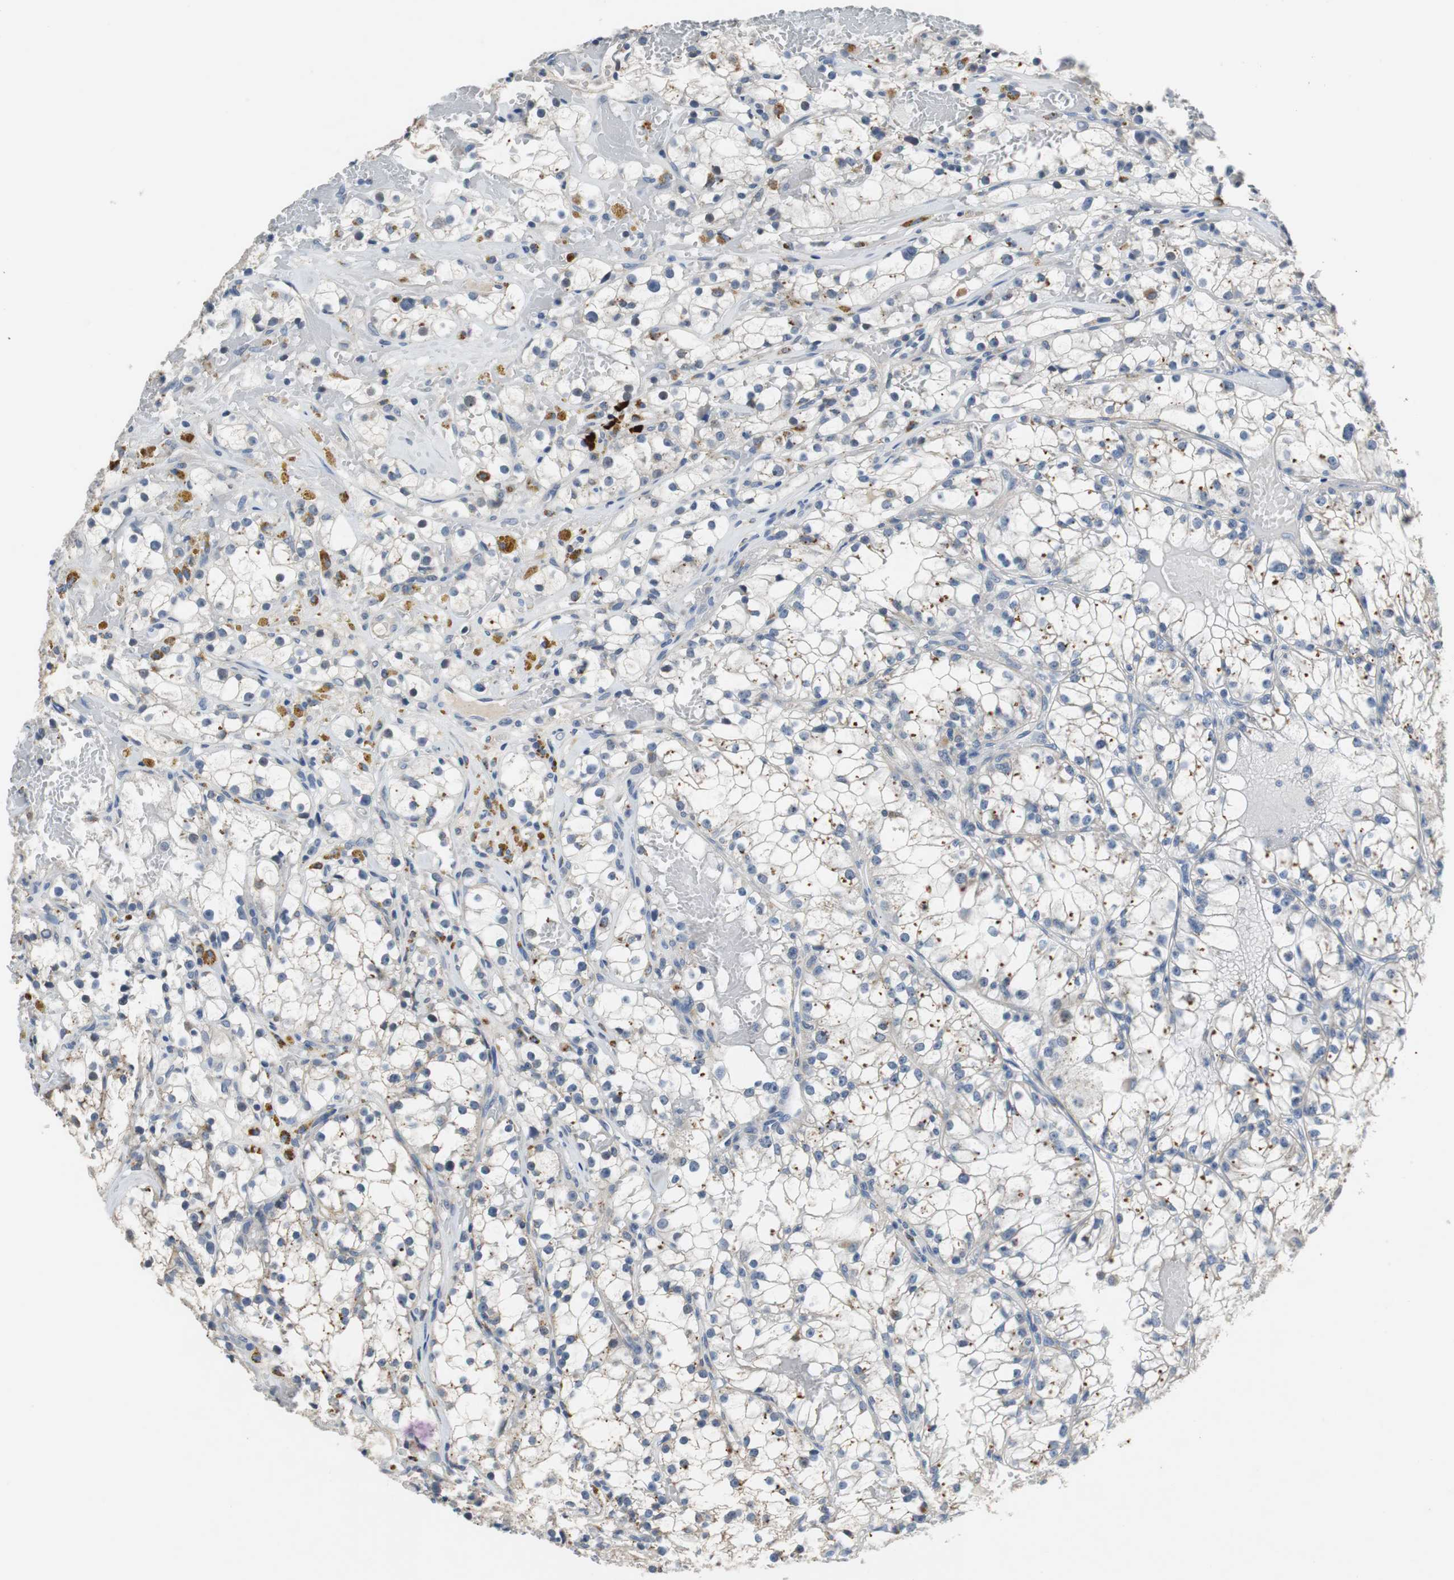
{"staining": {"intensity": "negative", "quantity": "none", "location": "none"}, "tissue": "renal cancer", "cell_type": "Tumor cells", "image_type": "cancer", "snomed": [{"axis": "morphology", "description": "Adenocarcinoma, NOS"}, {"axis": "topography", "description": "Kidney"}], "caption": "Human renal cancer (adenocarcinoma) stained for a protein using immunohistochemistry displays no expression in tumor cells.", "gene": "NLGN1", "patient": {"sex": "male", "age": 56}}